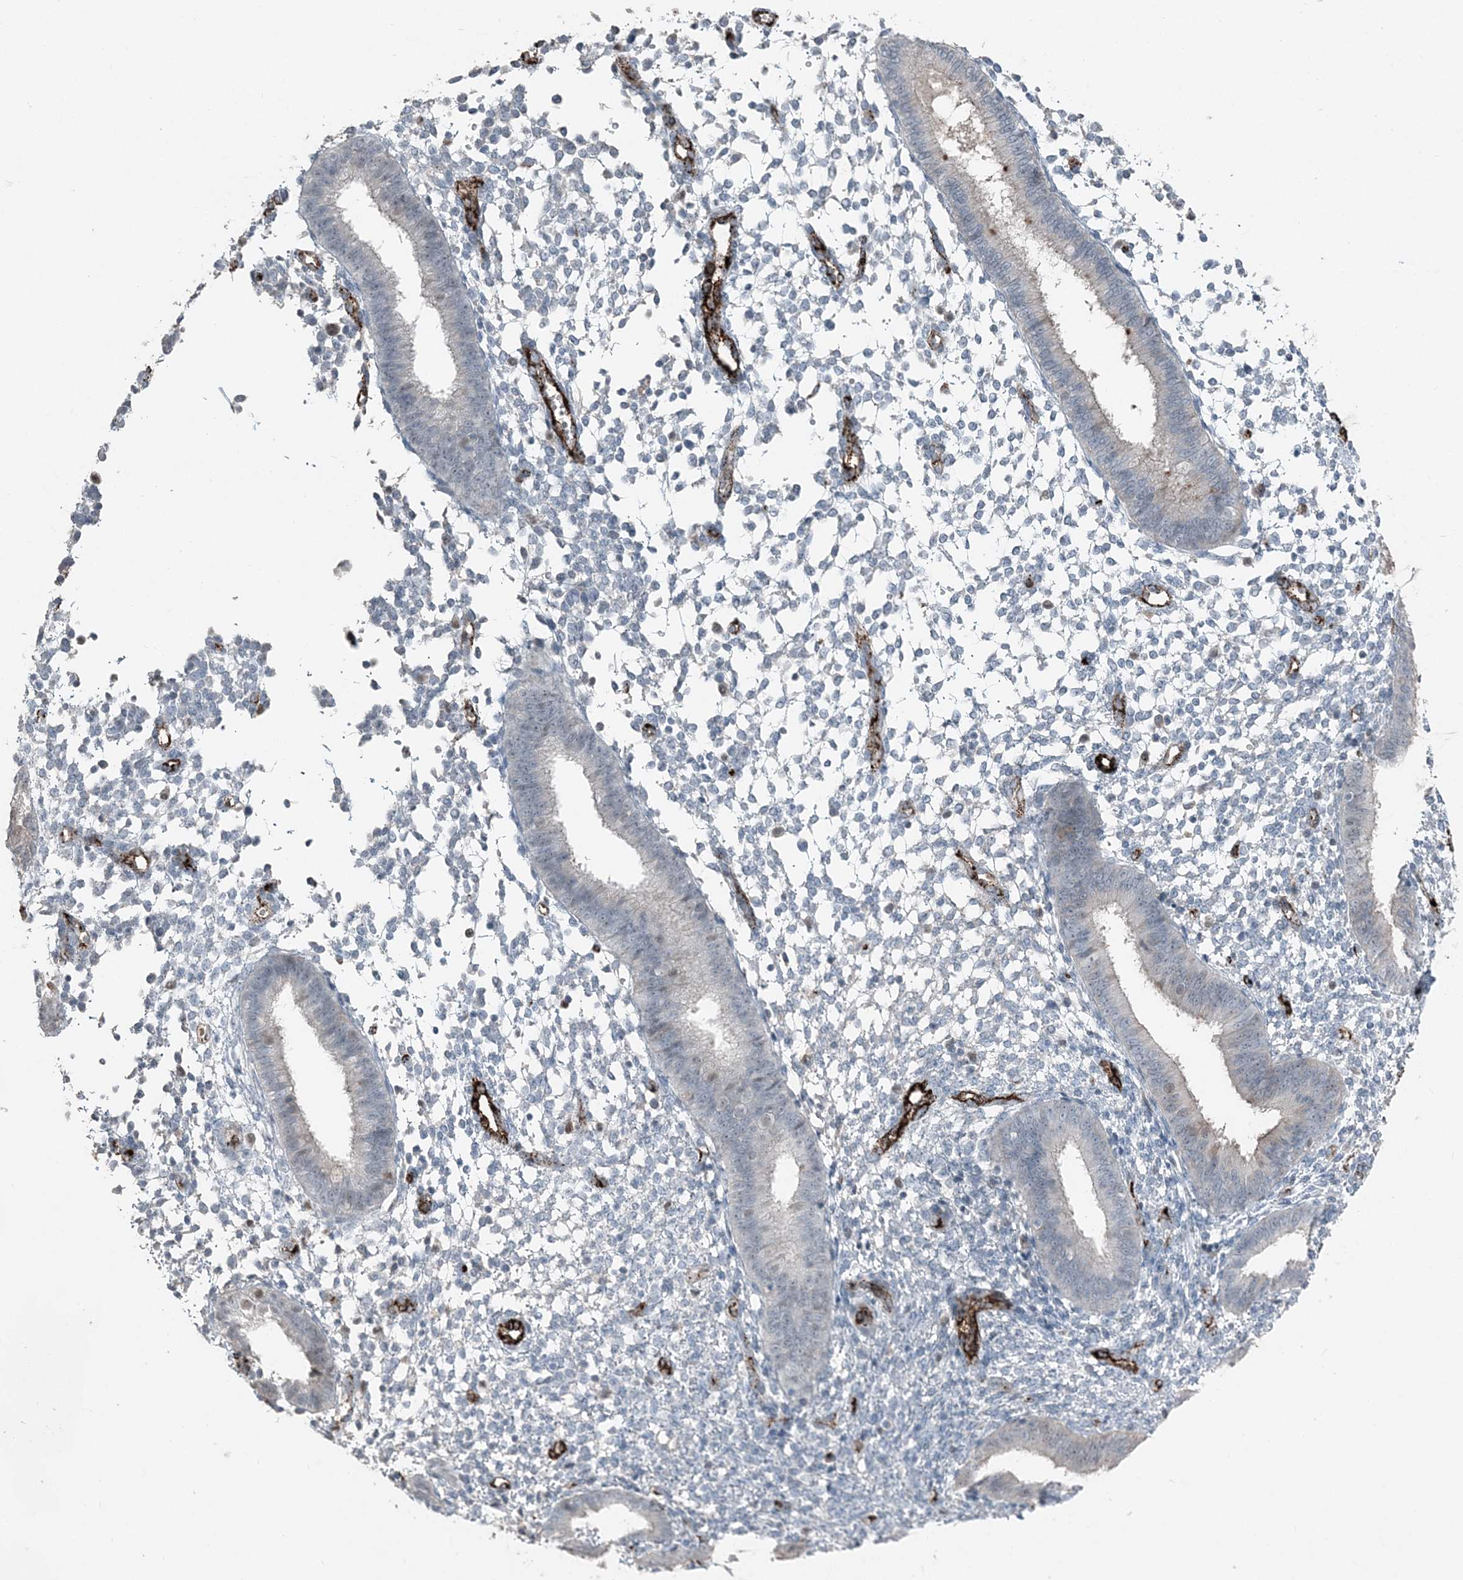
{"staining": {"intensity": "negative", "quantity": "none", "location": "none"}, "tissue": "endometrium", "cell_type": "Cells in endometrial stroma", "image_type": "normal", "snomed": [{"axis": "morphology", "description": "Normal tissue, NOS"}, {"axis": "topography", "description": "Uterus"}, {"axis": "topography", "description": "Endometrium"}], "caption": "Immunohistochemical staining of benign human endometrium exhibits no significant expression in cells in endometrial stroma.", "gene": "ELOVL7", "patient": {"sex": "female", "age": 48}}